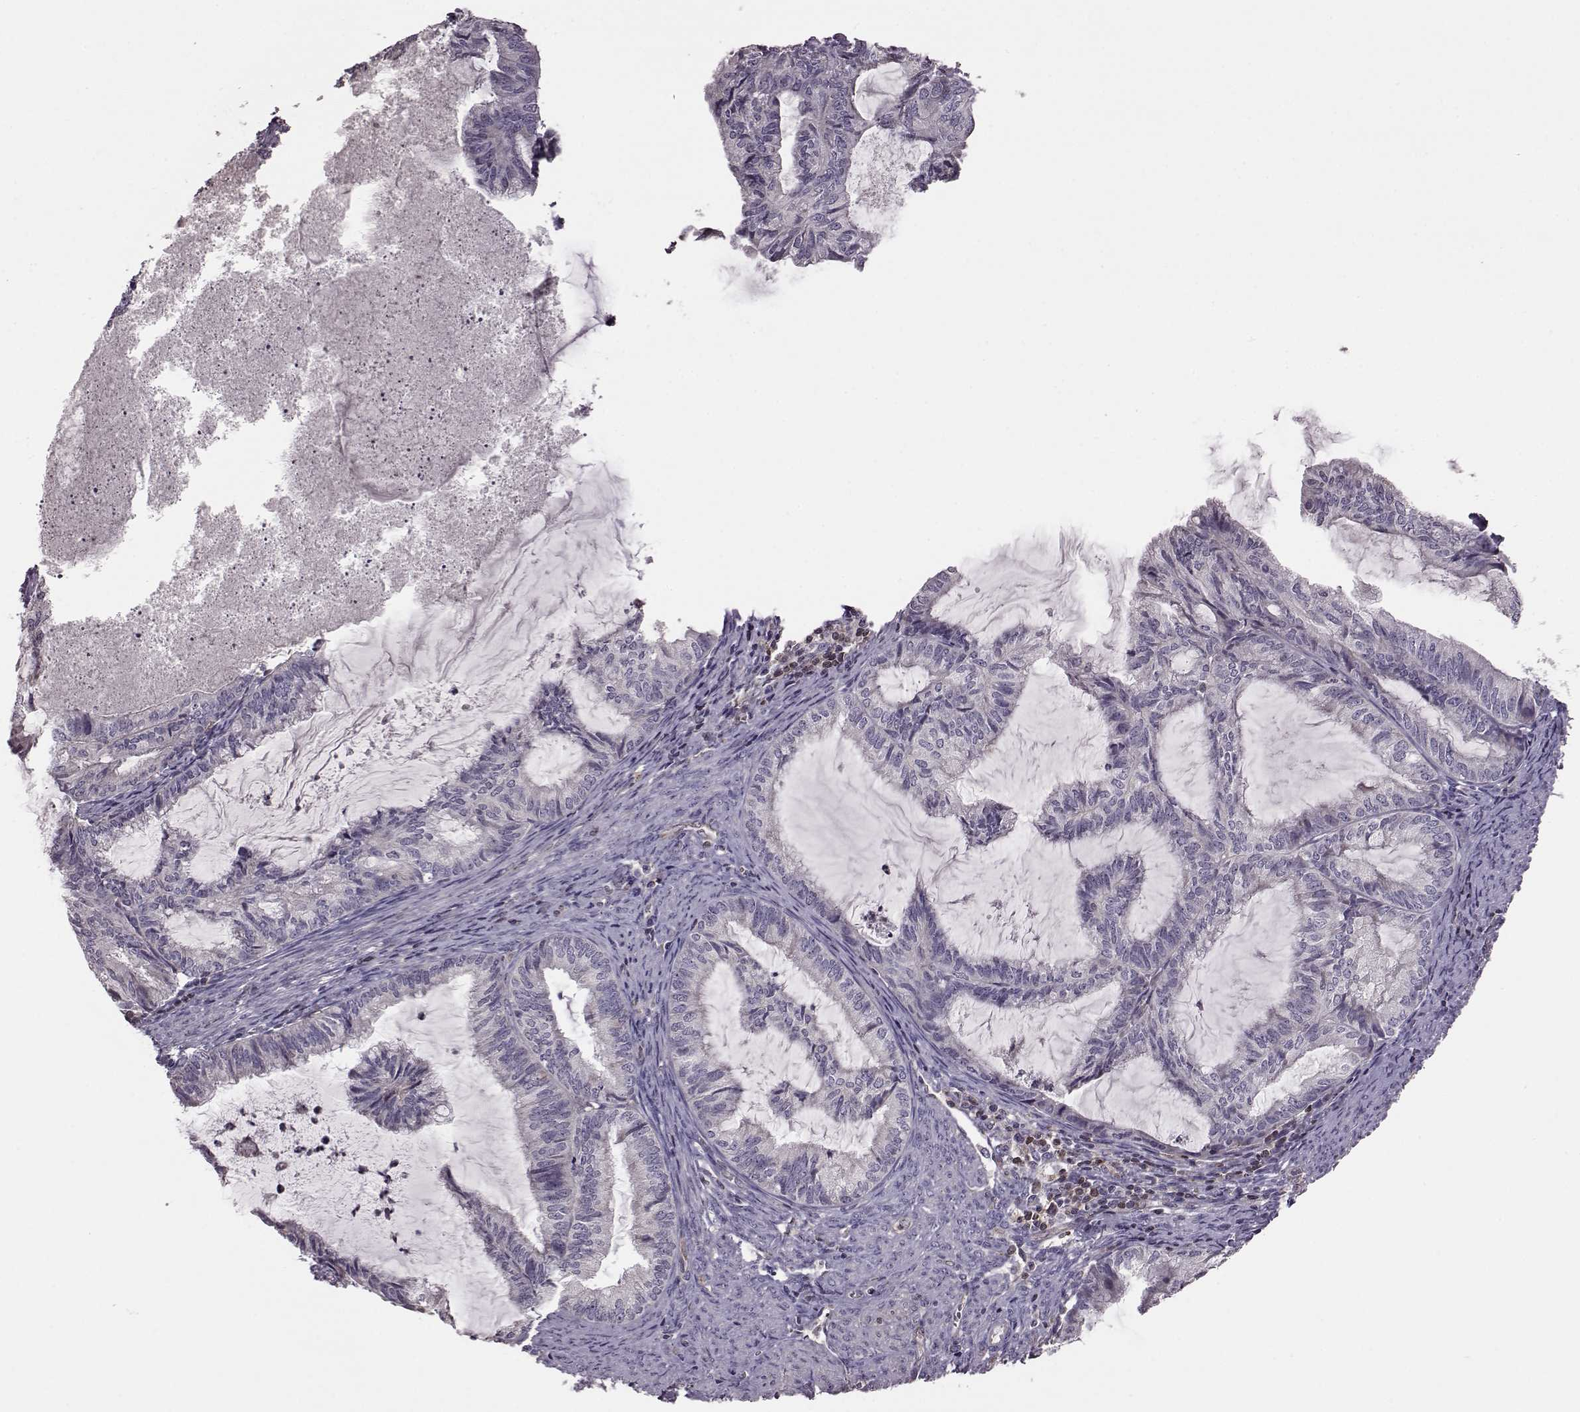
{"staining": {"intensity": "negative", "quantity": "none", "location": "none"}, "tissue": "endometrial cancer", "cell_type": "Tumor cells", "image_type": "cancer", "snomed": [{"axis": "morphology", "description": "Adenocarcinoma, NOS"}, {"axis": "topography", "description": "Endometrium"}], "caption": "Immunohistochemistry of endometrial cancer exhibits no positivity in tumor cells. (Immunohistochemistry, brightfield microscopy, high magnification).", "gene": "CDC42SE1", "patient": {"sex": "female", "age": 86}}